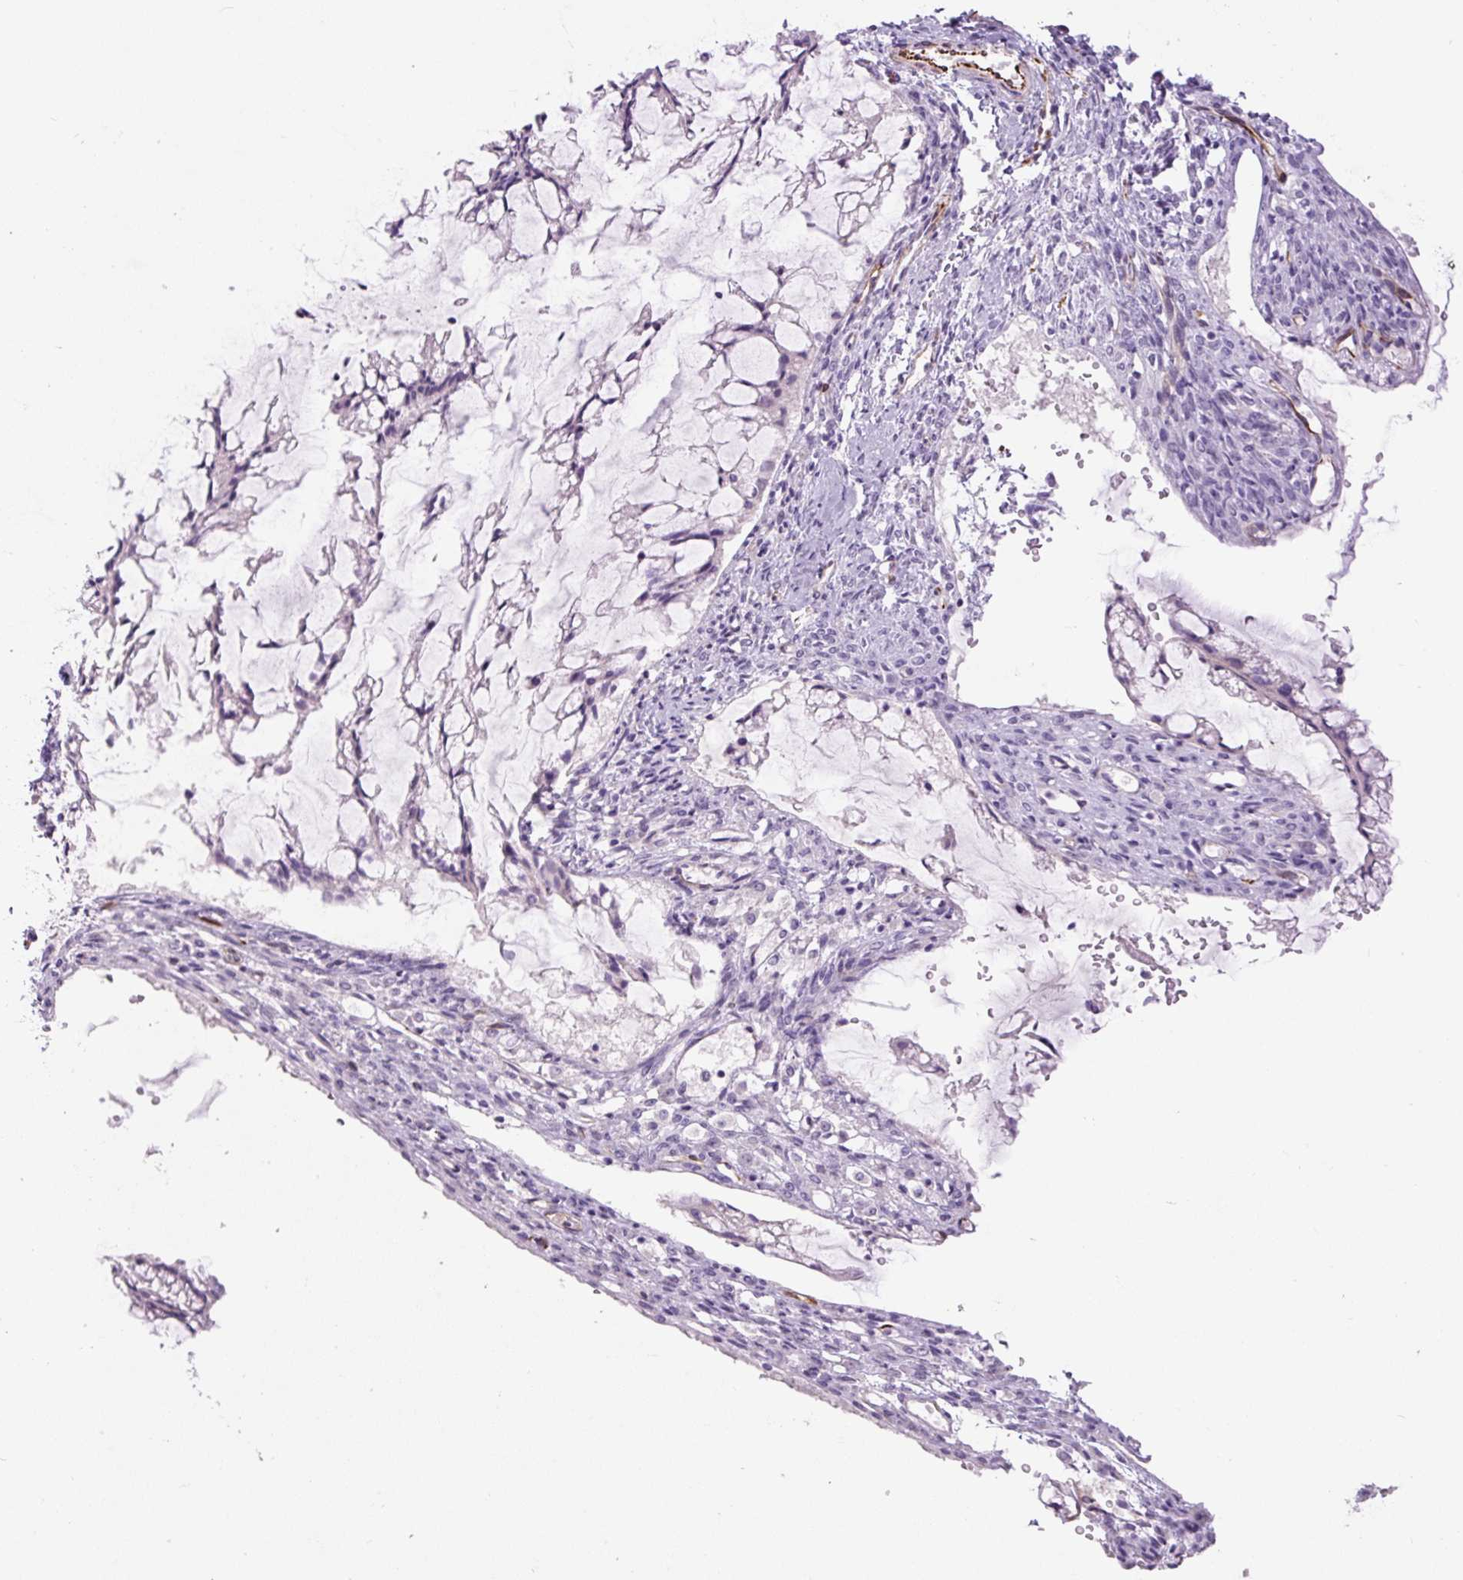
{"staining": {"intensity": "negative", "quantity": "none", "location": "none"}, "tissue": "ovarian cancer", "cell_type": "Tumor cells", "image_type": "cancer", "snomed": [{"axis": "morphology", "description": "Cystadenocarcinoma, mucinous, NOS"}, {"axis": "topography", "description": "Ovary"}], "caption": "Tumor cells are negative for protein expression in human ovarian cancer (mucinous cystadenocarcinoma).", "gene": "NES", "patient": {"sex": "female", "age": 73}}